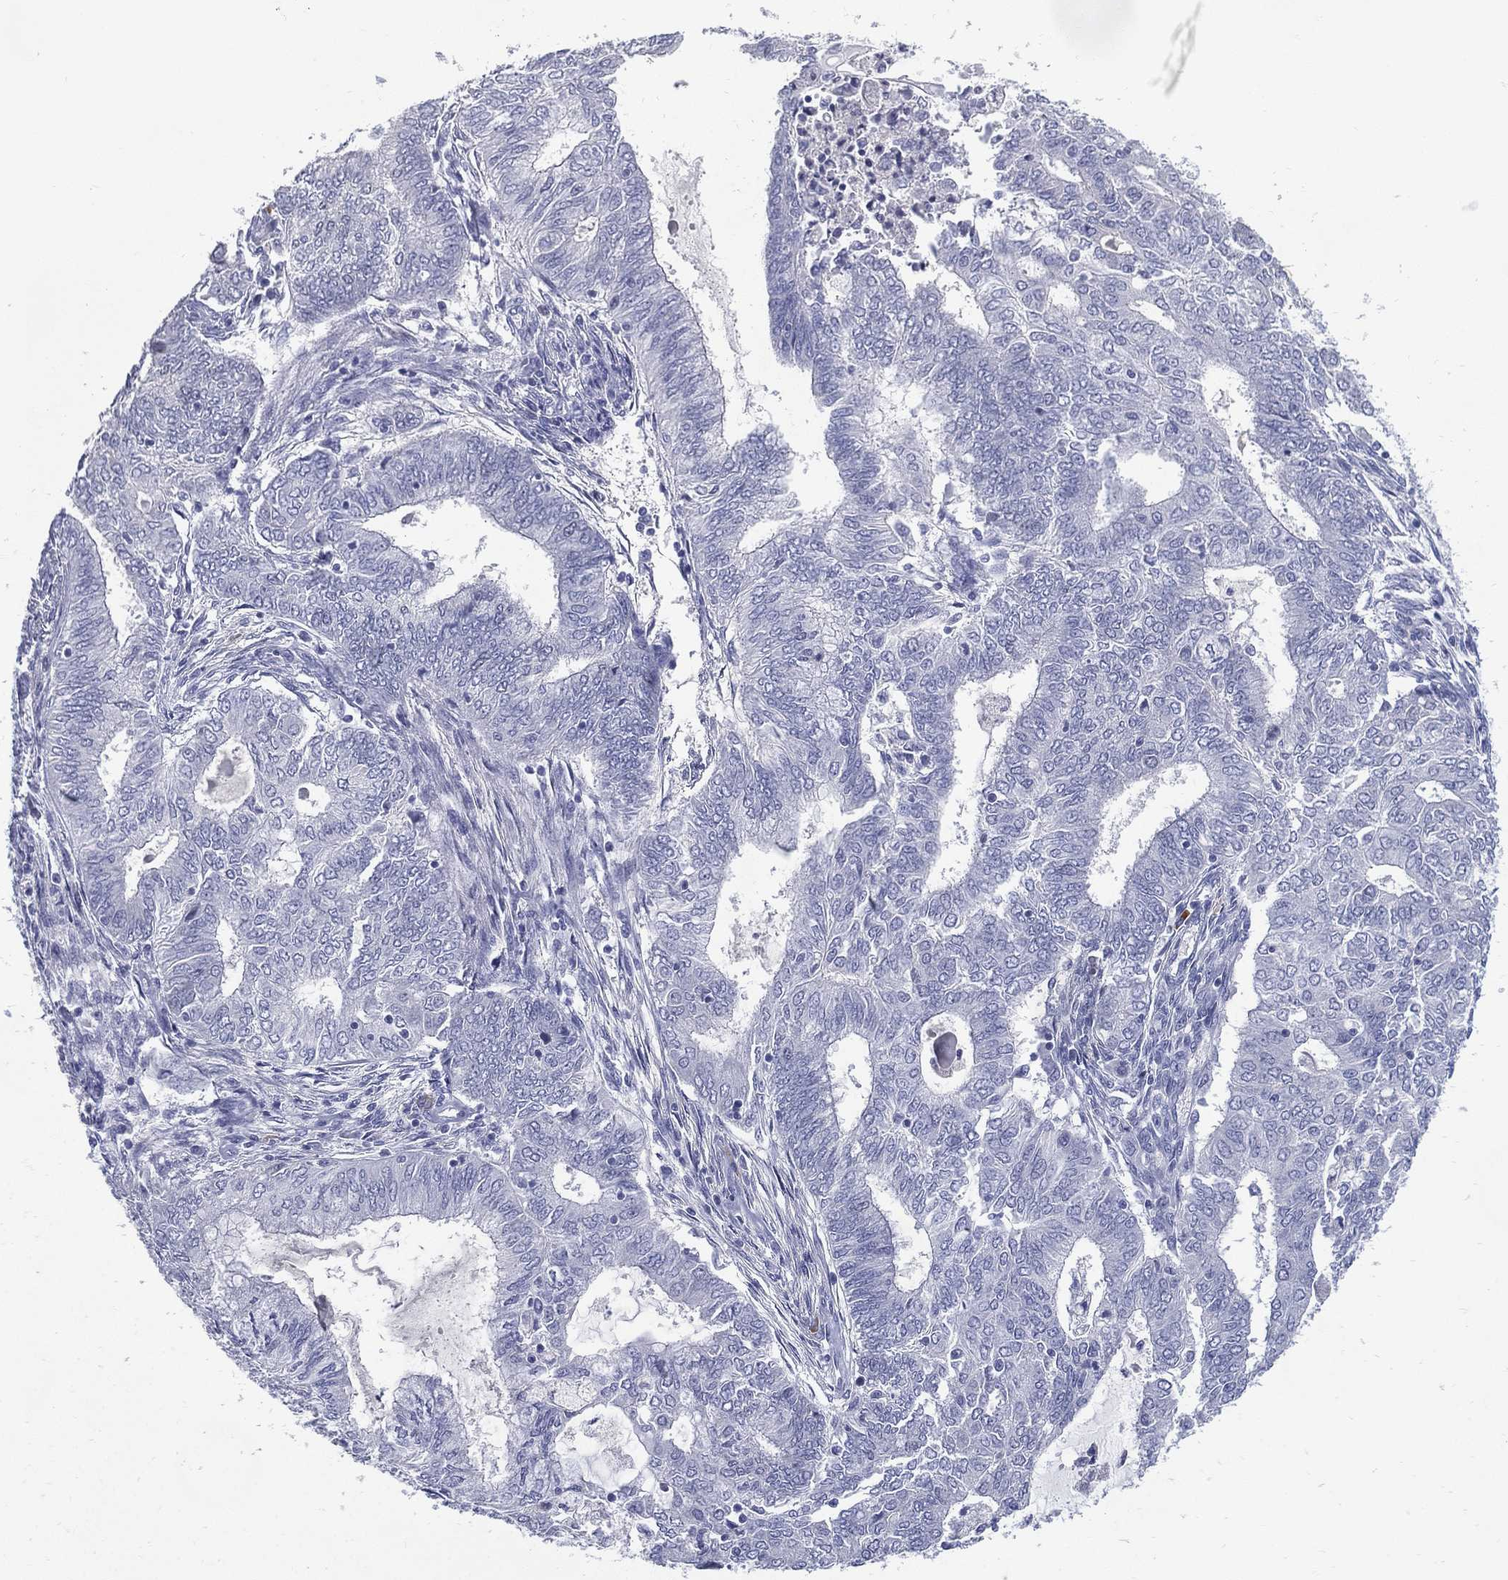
{"staining": {"intensity": "negative", "quantity": "none", "location": "none"}, "tissue": "endometrial cancer", "cell_type": "Tumor cells", "image_type": "cancer", "snomed": [{"axis": "morphology", "description": "Adenocarcinoma, NOS"}, {"axis": "topography", "description": "Endometrium"}], "caption": "Histopathology image shows no significant protein positivity in tumor cells of endometrial cancer. The staining was performed using DAB to visualize the protein expression in brown, while the nuclei were stained in blue with hematoxylin (Magnification: 20x).", "gene": "KIF2C", "patient": {"sex": "female", "age": 62}}